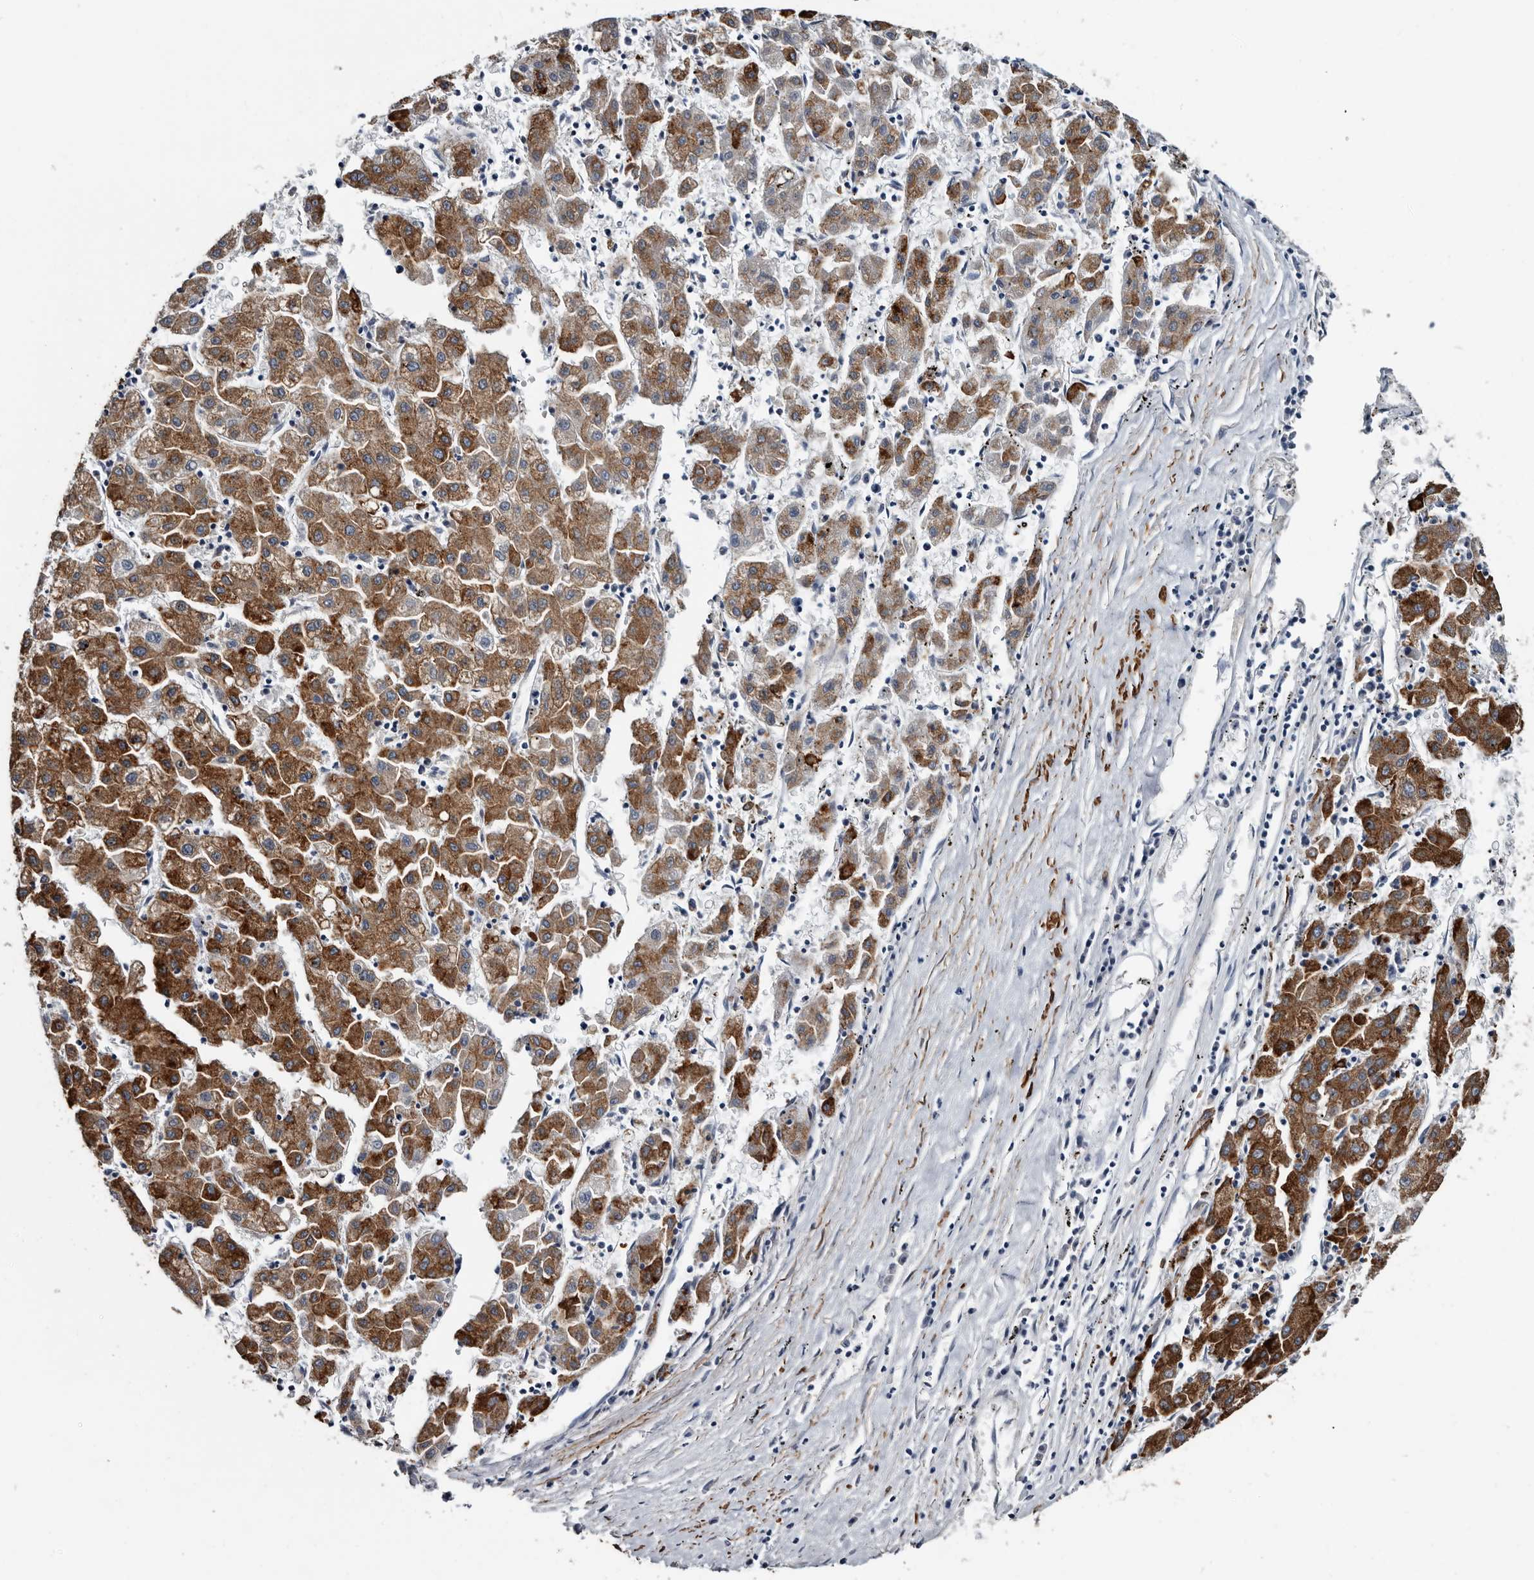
{"staining": {"intensity": "strong", "quantity": "25%-75%", "location": "cytoplasmic/membranous"}, "tissue": "liver cancer", "cell_type": "Tumor cells", "image_type": "cancer", "snomed": [{"axis": "morphology", "description": "Carcinoma, Hepatocellular, NOS"}, {"axis": "topography", "description": "Liver"}], "caption": "This is a micrograph of immunohistochemistry (IHC) staining of hepatocellular carcinoma (liver), which shows strong expression in the cytoplasmic/membranous of tumor cells.", "gene": "IARS1", "patient": {"sex": "male", "age": 72}}